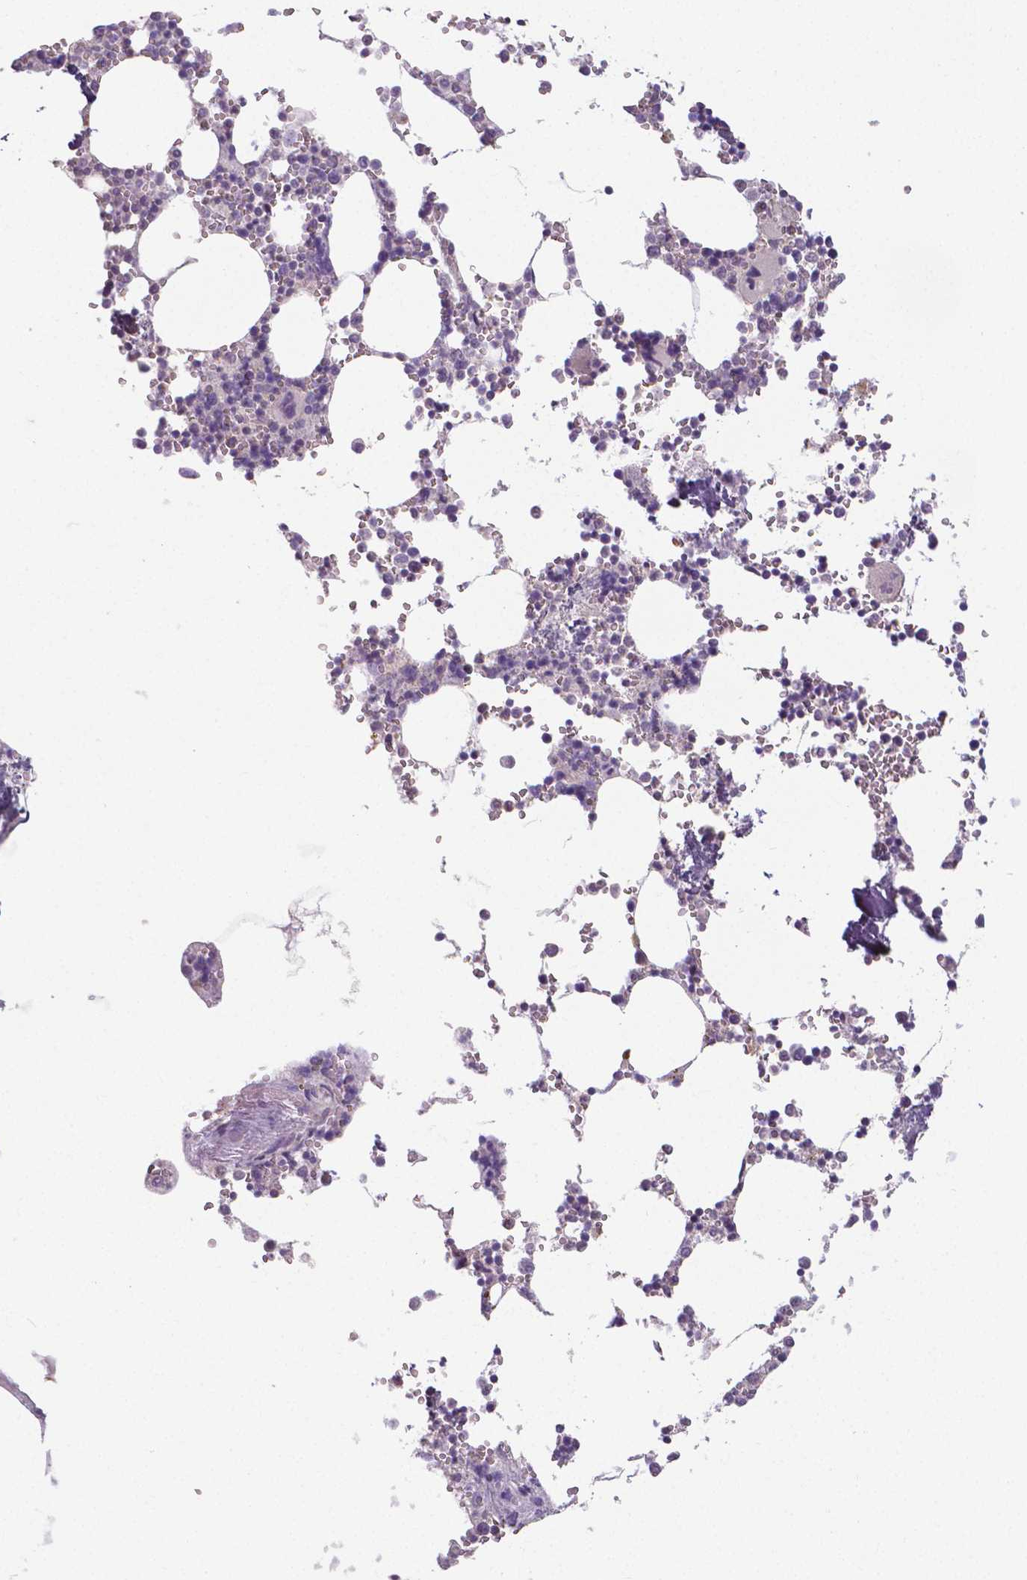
{"staining": {"intensity": "negative", "quantity": "none", "location": "none"}, "tissue": "bone marrow", "cell_type": "Hematopoietic cells", "image_type": "normal", "snomed": [{"axis": "morphology", "description": "Normal tissue, NOS"}, {"axis": "topography", "description": "Bone marrow"}], "caption": "The histopathology image demonstrates no staining of hematopoietic cells in unremarkable bone marrow. The staining was performed using DAB (3,3'-diaminobenzidine) to visualize the protein expression in brown, while the nuclei were stained in blue with hematoxylin (Magnification: 20x).", "gene": "CRMP1", "patient": {"sex": "male", "age": 54}}